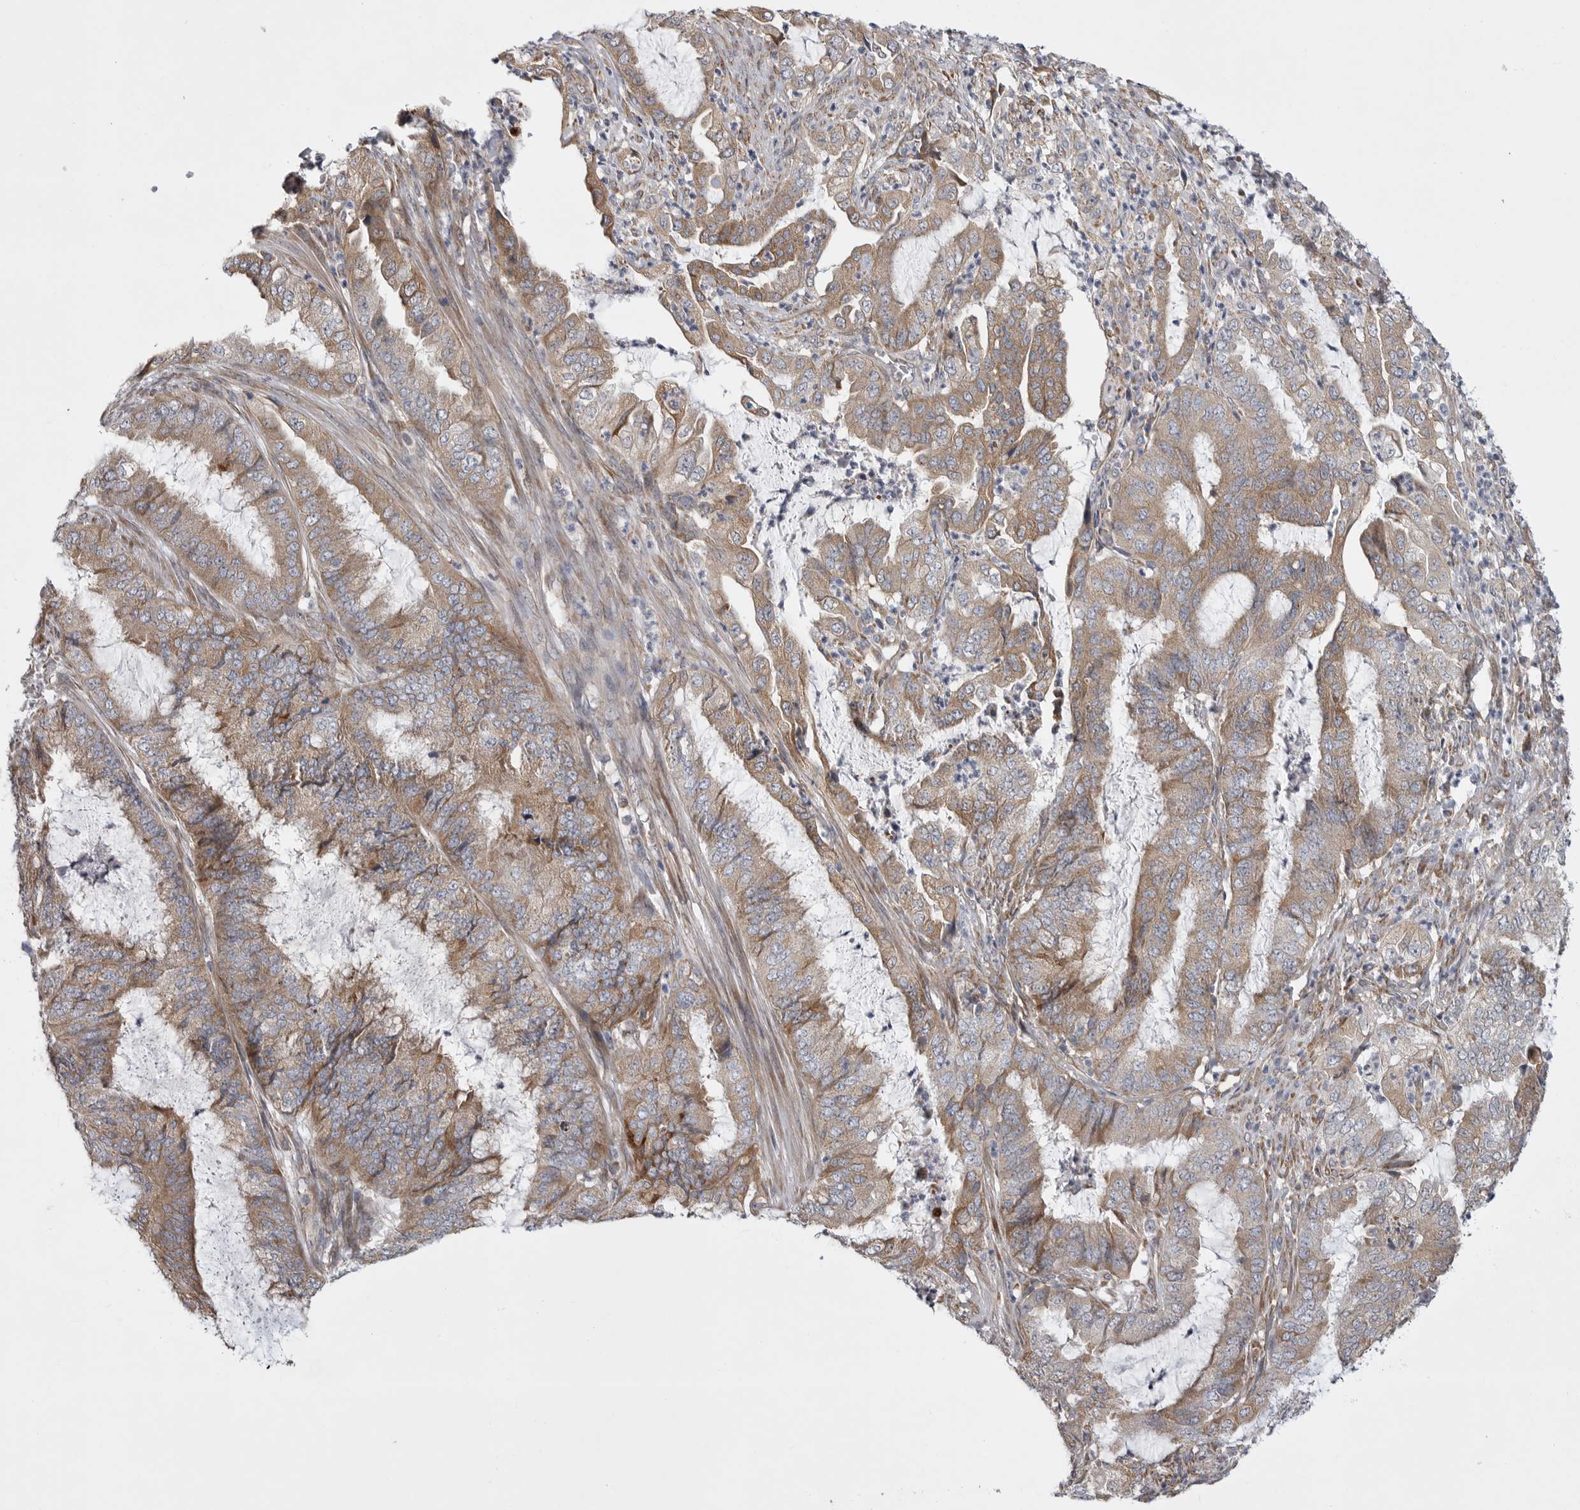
{"staining": {"intensity": "moderate", "quantity": ">75%", "location": "cytoplasmic/membranous"}, "tissue": "endometrial cancer", "cell_type": "Tumor cells", "image_type": "cancer", "snomed": [{"axis": "morphology", "description": "Adenocarcinoma, NOS"}, {"axis": "topography", "description": "Endometrium"}], "caption": "A medium amount of moderate cytoplasmic/membranous expression is present in approximately >75% of tumor cells in endometrial adenocarcinoma tissue.", "gene": "FBXO43", "patient": {"sex": "female", "age": 49}}